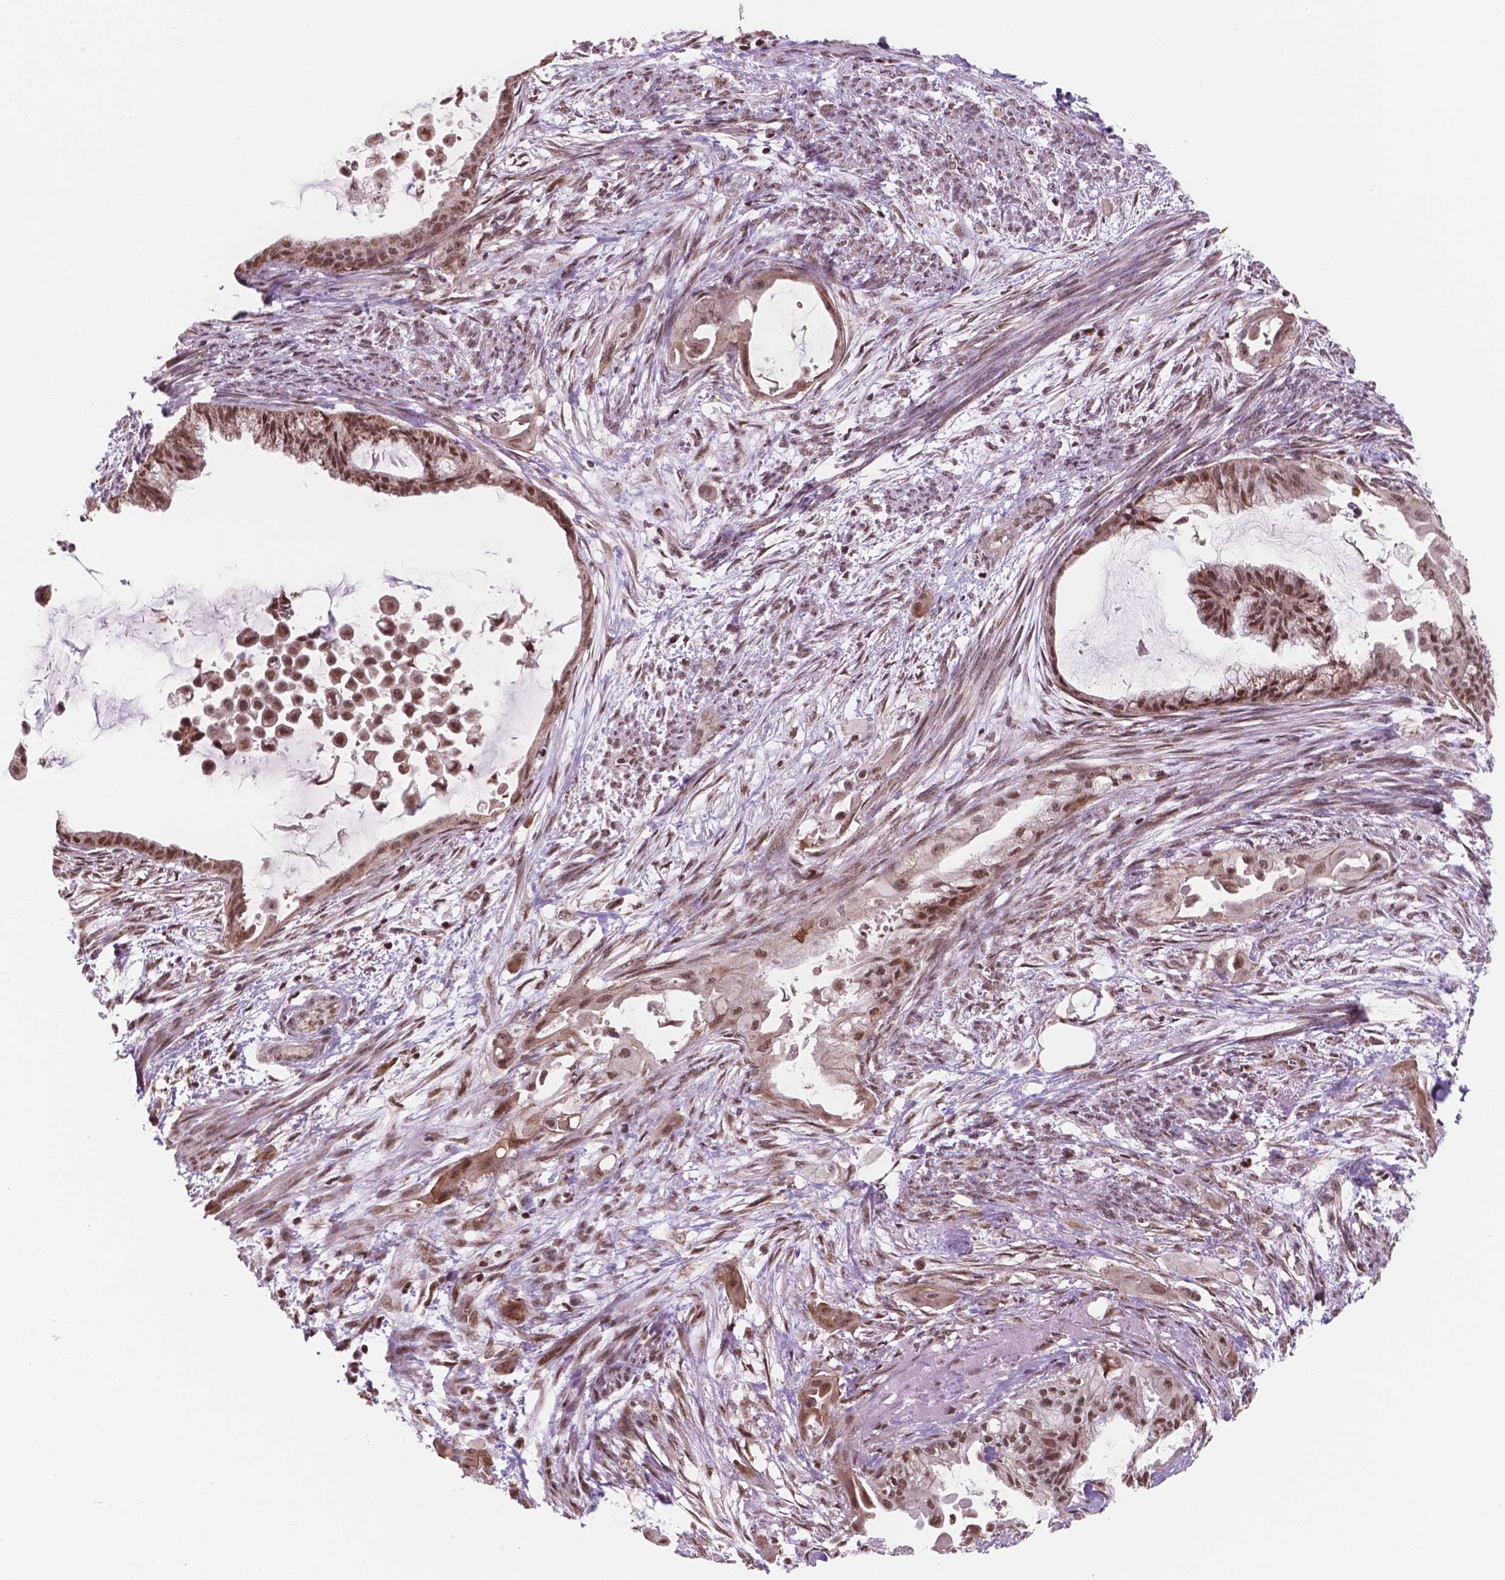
{"staining": {"intensity": "moderate", "quantity": ">75%", "location": "cytoplasmic/membranous,nuclear"}, "tissue": "endometrial cancer", "cell_type": "Tumor cells", "image_type": "cancer", "snomed": [{"axis": "morphology", "description": "Adenocarcinoma, NOS"}, {"axis": "topography", "description": "Endometrium"}], "caption": "Tumor cells demonstrate moderate cytoplasmic/membranous and nuclear staining in about >75% of cells in adenocarcinoma (endometrial).", "gene": "NDUFA10", "patient": {"sex": "female", "age": 86}}